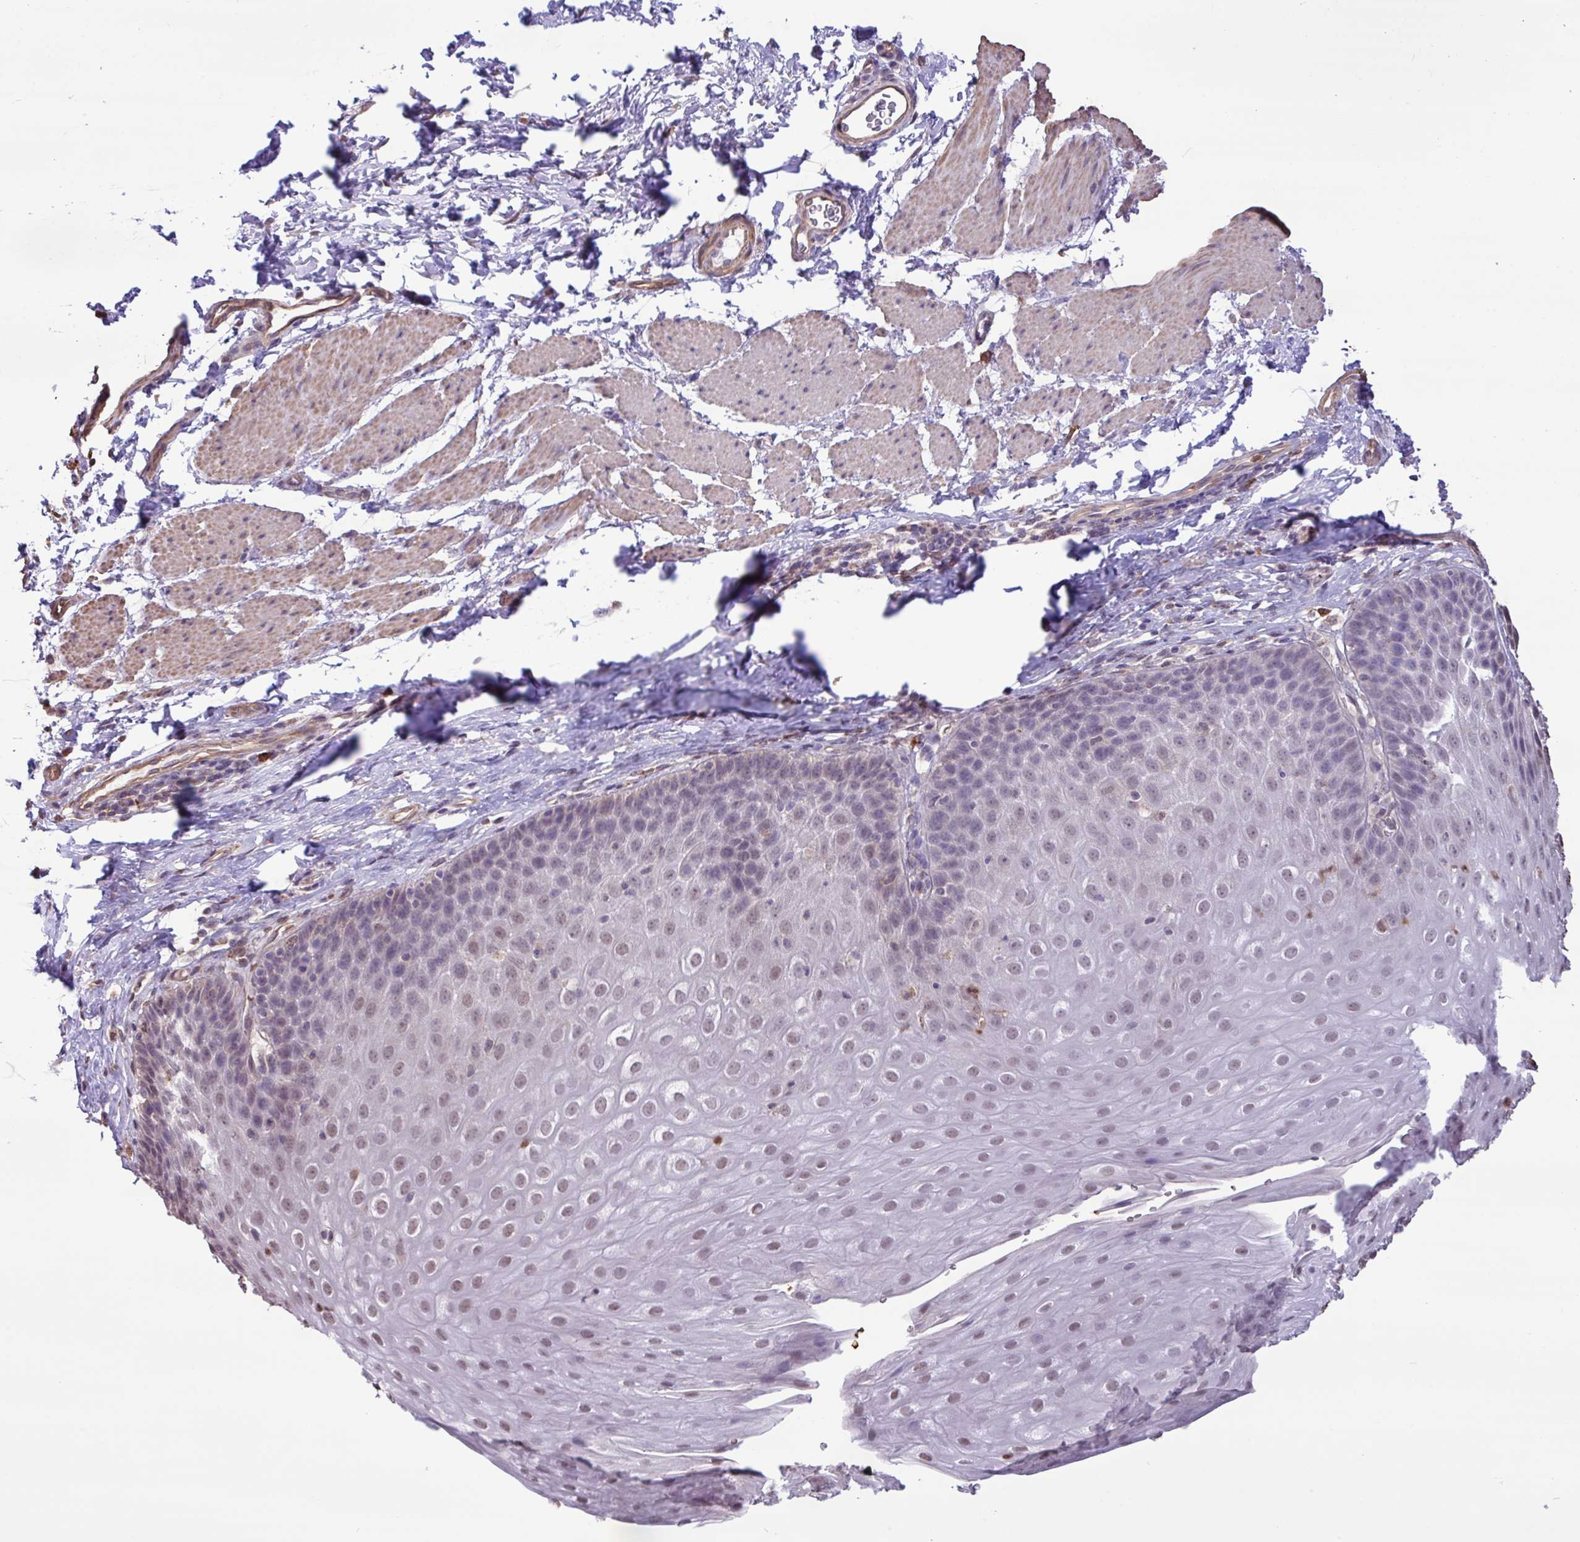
{"staining": {"intensity": "moderate", "quantity": "<25%", "location": "nuclear"}, "tissue": "esophagus", "cell_type": "Squamous epithelial cells", "image_type": "normal", "snomed": [{"axis": "morphology", "description": "Normal tissue, NOS"}, {"axis": "topography", "description": "Esophagus"}], "caption": "This micrograph exhibits immunohistochemistry staining of unremarkable esophagus, with low moderate nuclear expression in approximately <25% of squamous epithelial cells.", "gene": "CHST11", "patient": {"sex": "female", "age": 61}}